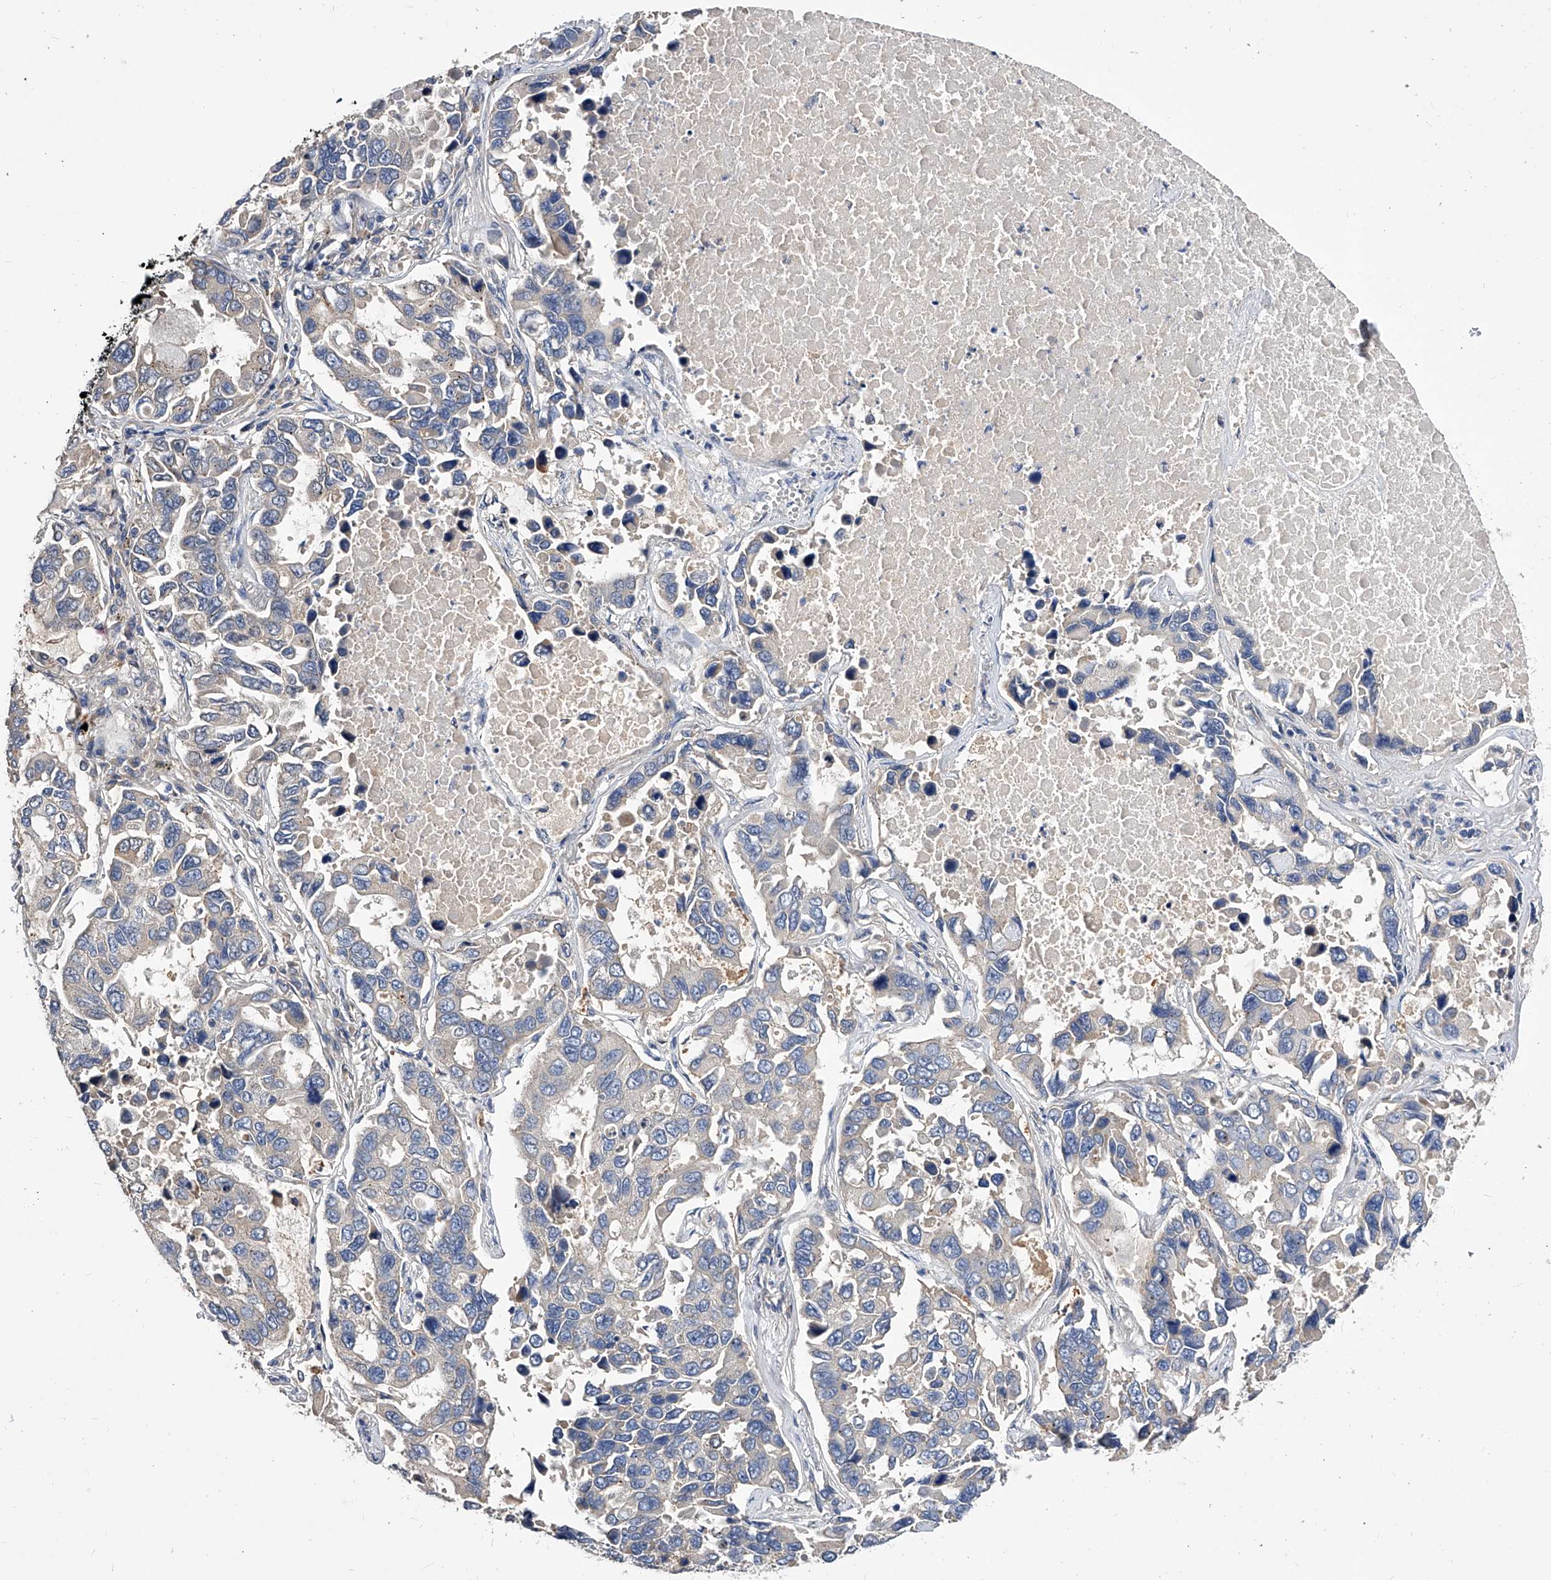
{"staining": {"intensity": "negative", "quantity": "none", "location": "none"}, "tissue": "lung cancer", "cell_type": "Tumor cells", "image_type": "cancer", "snomed": [{"axis": "morphology", "description": "Adenocarcinoma, NOS"}, {"axis": "topography", "description": "Lung"}], "caption": "This histopathology image is of lung cancer stained with immunohistochemistry (IHC) to label a protein in brown with the nuclei are counter-stained blue. There is no positivity in tumor cells.", "gene": "ARL4C", "patient": {"sex": "male", "age": 64}}